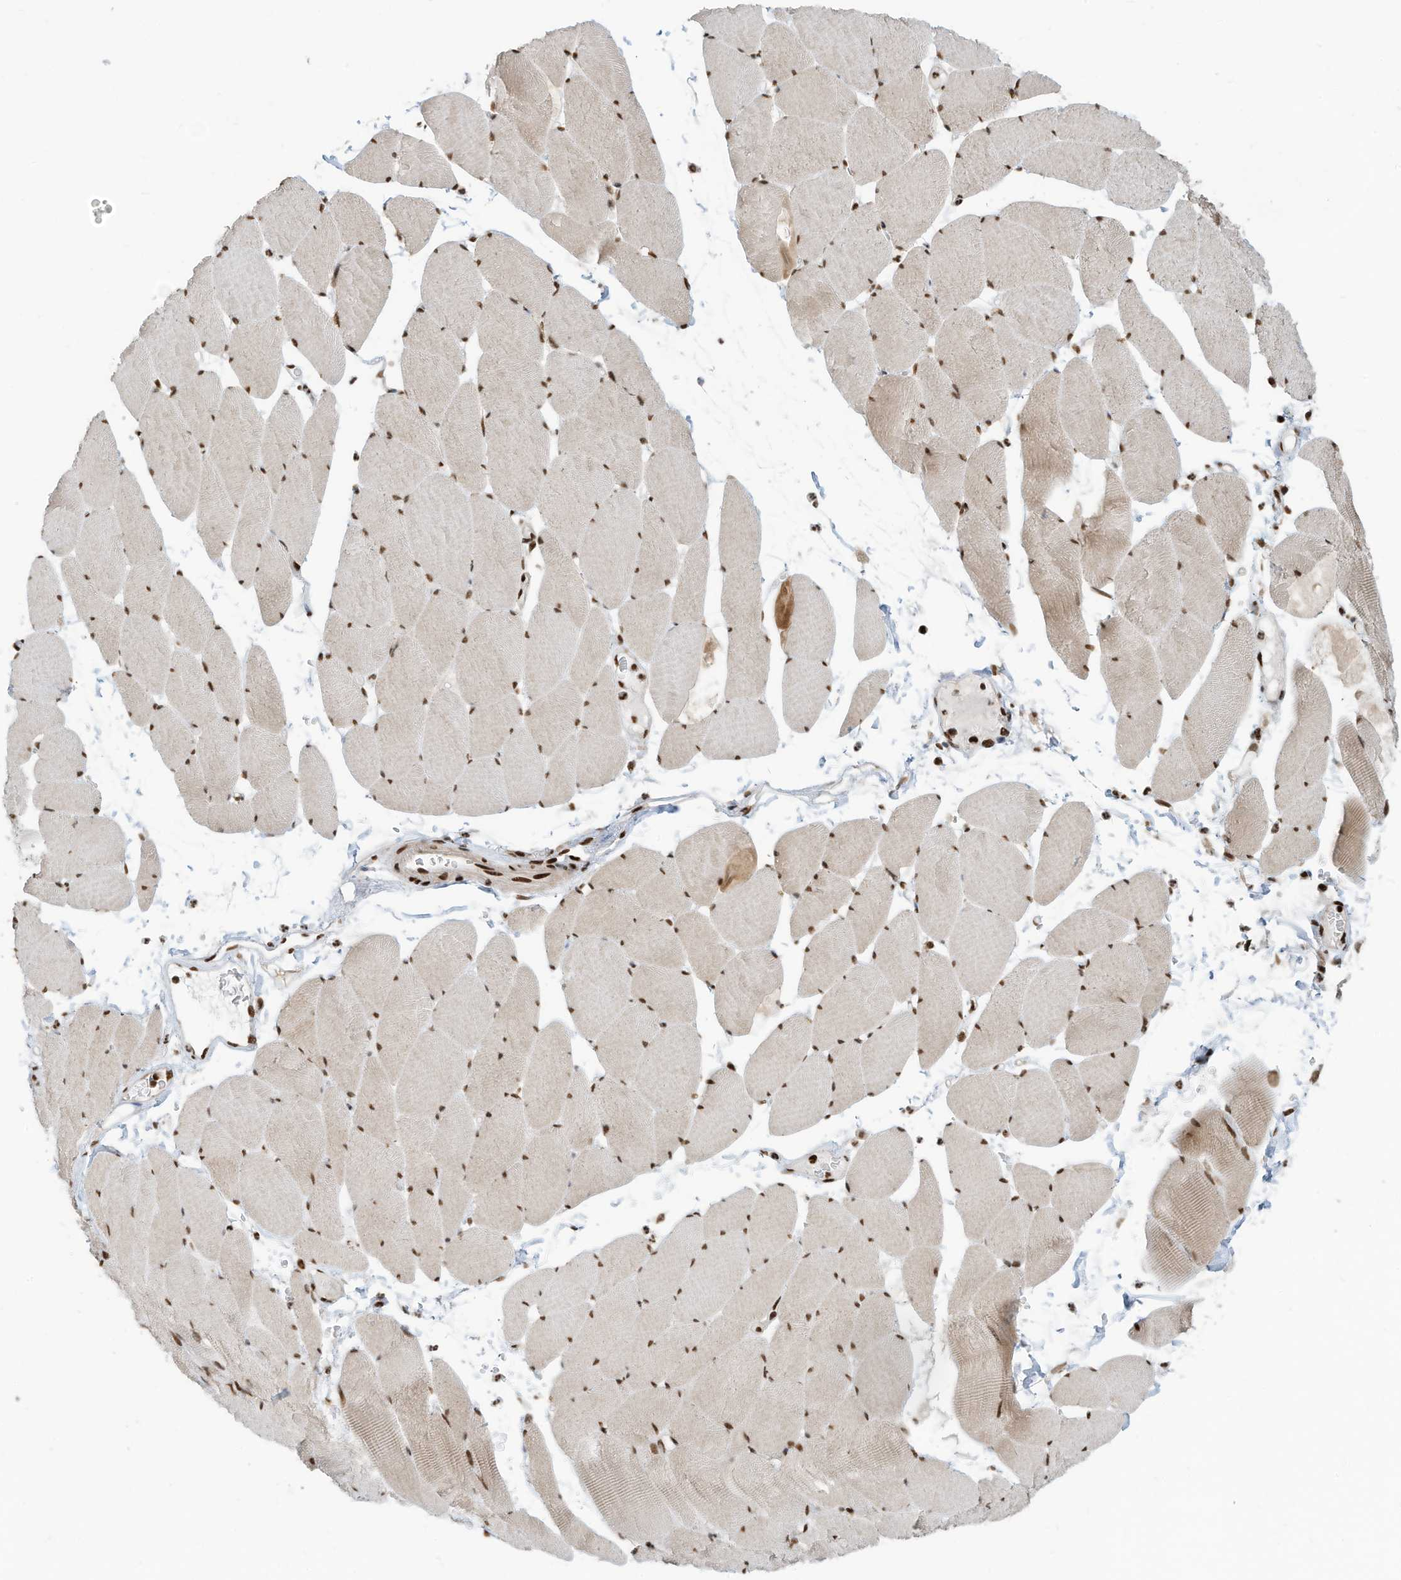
{"staining": {"intensity": "moderate", "quantity": ">75%", "location": "cytoplasmic/membranous,nuclear"}, "tissue": "skeletal muscle", "cell_type": "Myocytes", "image_type": "normal", "snomed": [{"axis": "morphology", "description": "Normal tissue, NOS"}, {"axis": "topography", "description": "Skeletal muscle"}, {"axis": "topography", "description": "Head-Neck"}], "caption": "Skeletal muscle was stained to show a protein in brown. There is medium levels of moderate cytoplasmic/membranous,nuclear staining in about >75% of myocytes. The staining was performed using DAB (3,3'-diaminobenzidine) to visualize the protein expression in brown, while the nuclei were stained in blue with hematoxylin (Magnification: 20x).", "gene": "SAMD15", "patient": {"sex": "male", "age": 66}}